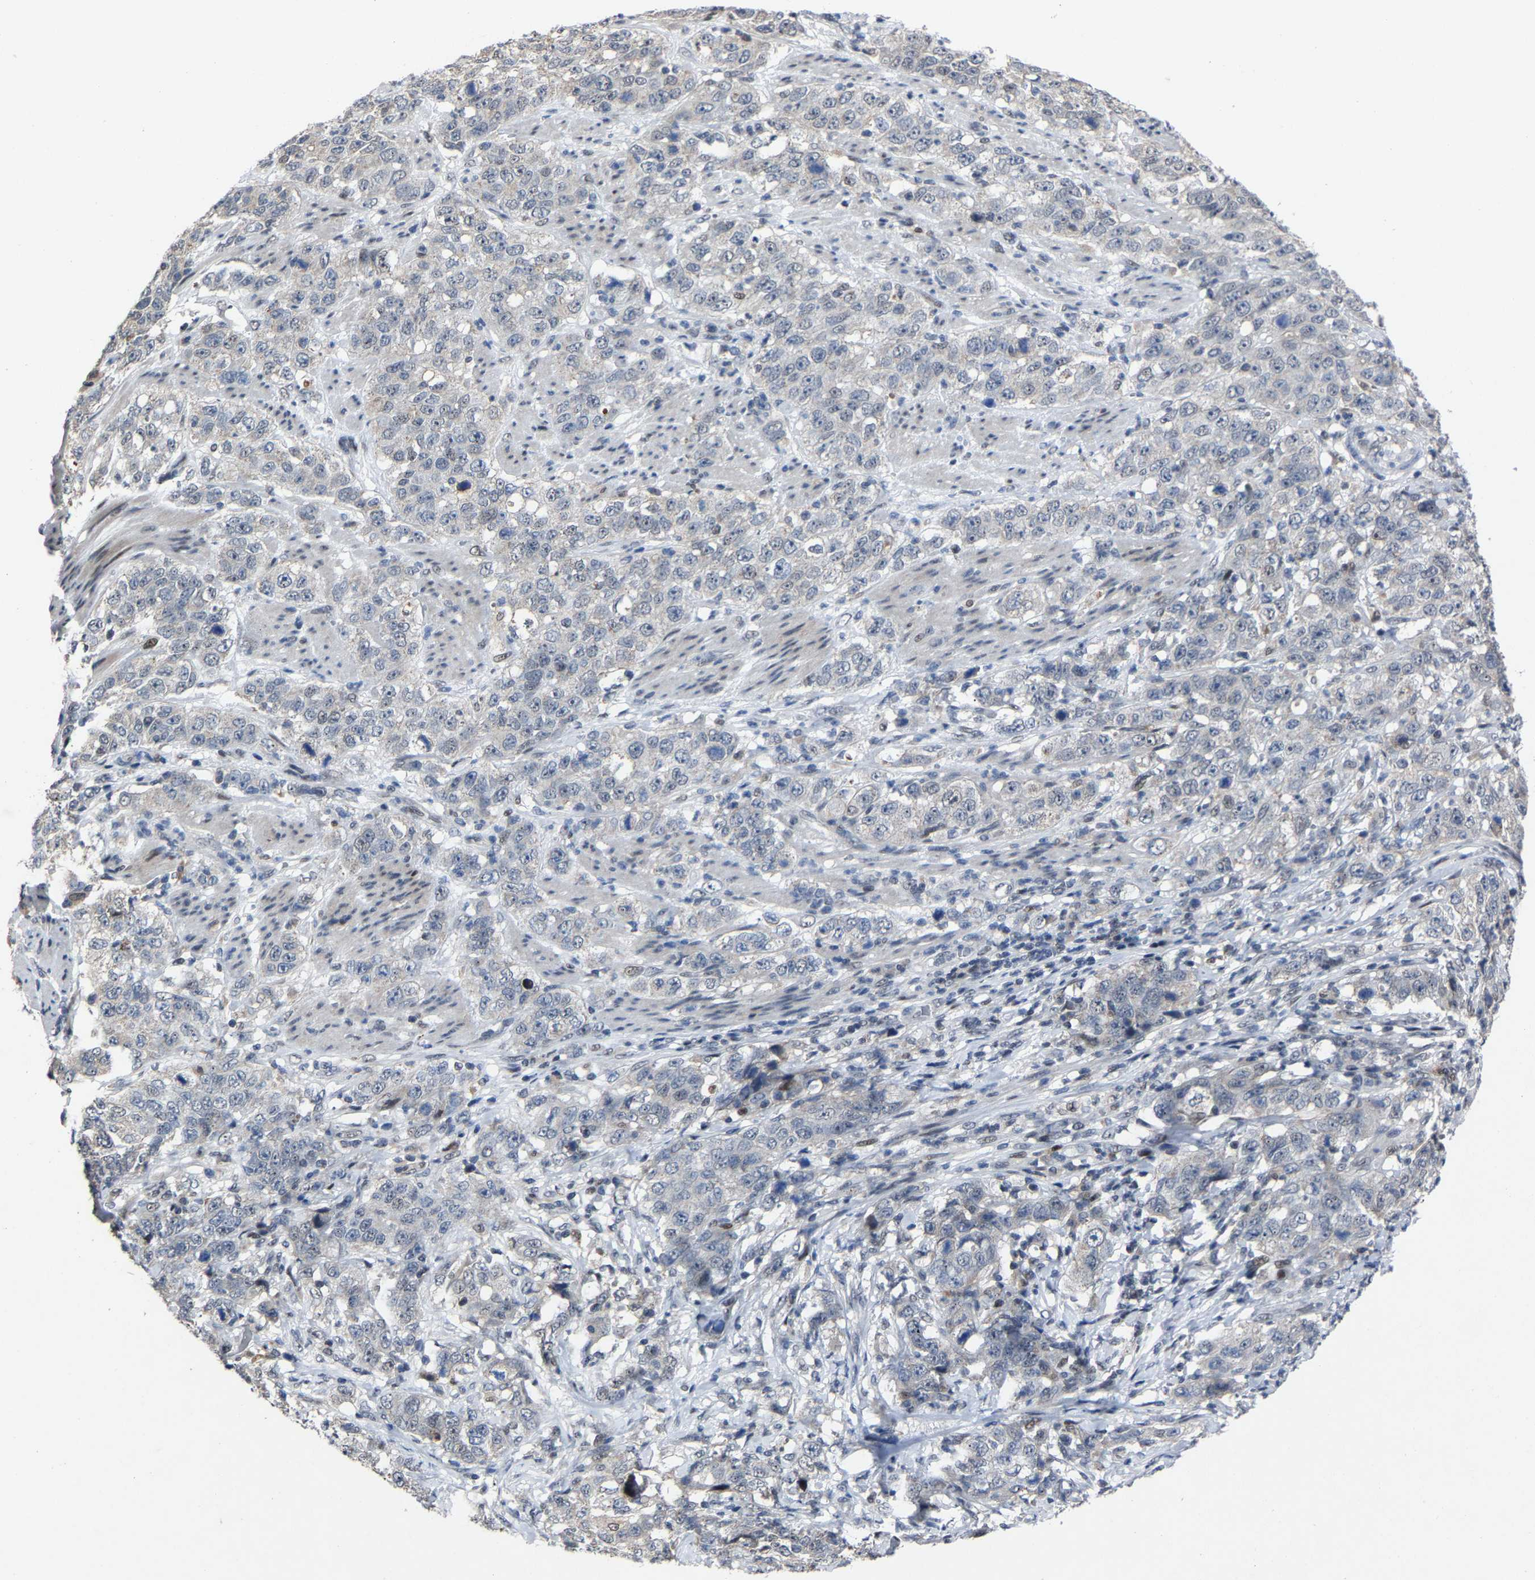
{"staining": {"intensity": "negative", "quantity": "none", "location": "none"}, "tissue": "stomach cancer", "cell_type": "Tumor cells", "image_type": "cancer", "snomed": [{"axis": "morphology", "description": "Adenocarcinoma, NOS"}, {"axis": "topography", "description": "Stomach"}], "caption": "Tumor cells are negative for brown protein staining in adenocarcinoma (stomach). The staining is performed using DAB brown chromogen with nuclei counter-stained in using hematoxylin.", "gene": "LSM8", "patient": {"sex": "male", "age": 48}}